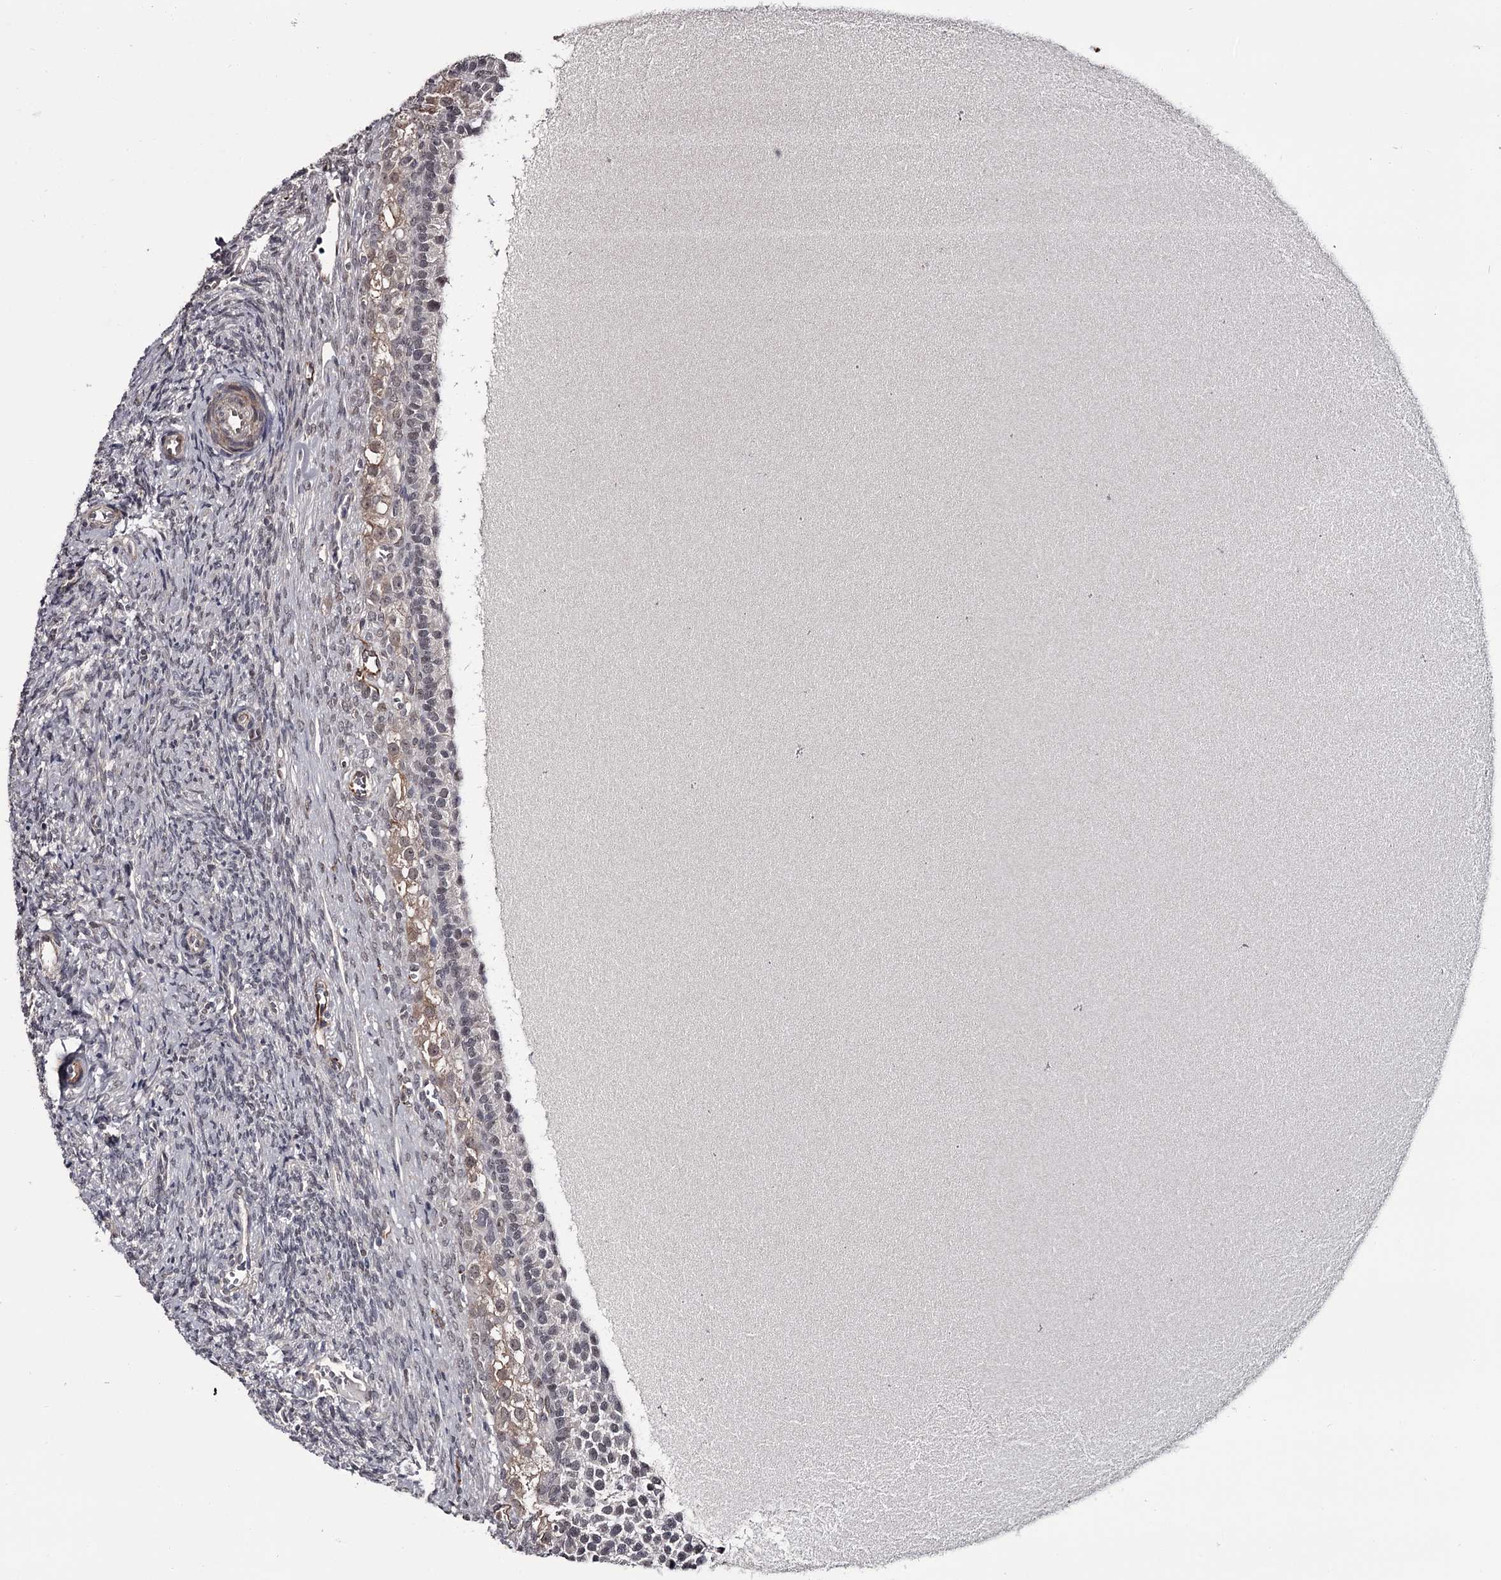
{"staining": {"intensity": "negative", "quantity": "none", "location": "none"}, "tissue": "ovary", "cell_type": "Ovarian stroma cells", "image_type": "normal", "snomed": [{"axis": "morphology", "description": "Normal tissue, NOS"}, {"axis": "topography", "description": "Ovary"}], "caption": "Immunohistochemistry (IHC) image of benign human ovary stained for a protein (brown), which exhibits no expression in ovarian stroma cells.", "gene": "PRPF40B", "patient": {"sex": "female", "age": 41}}